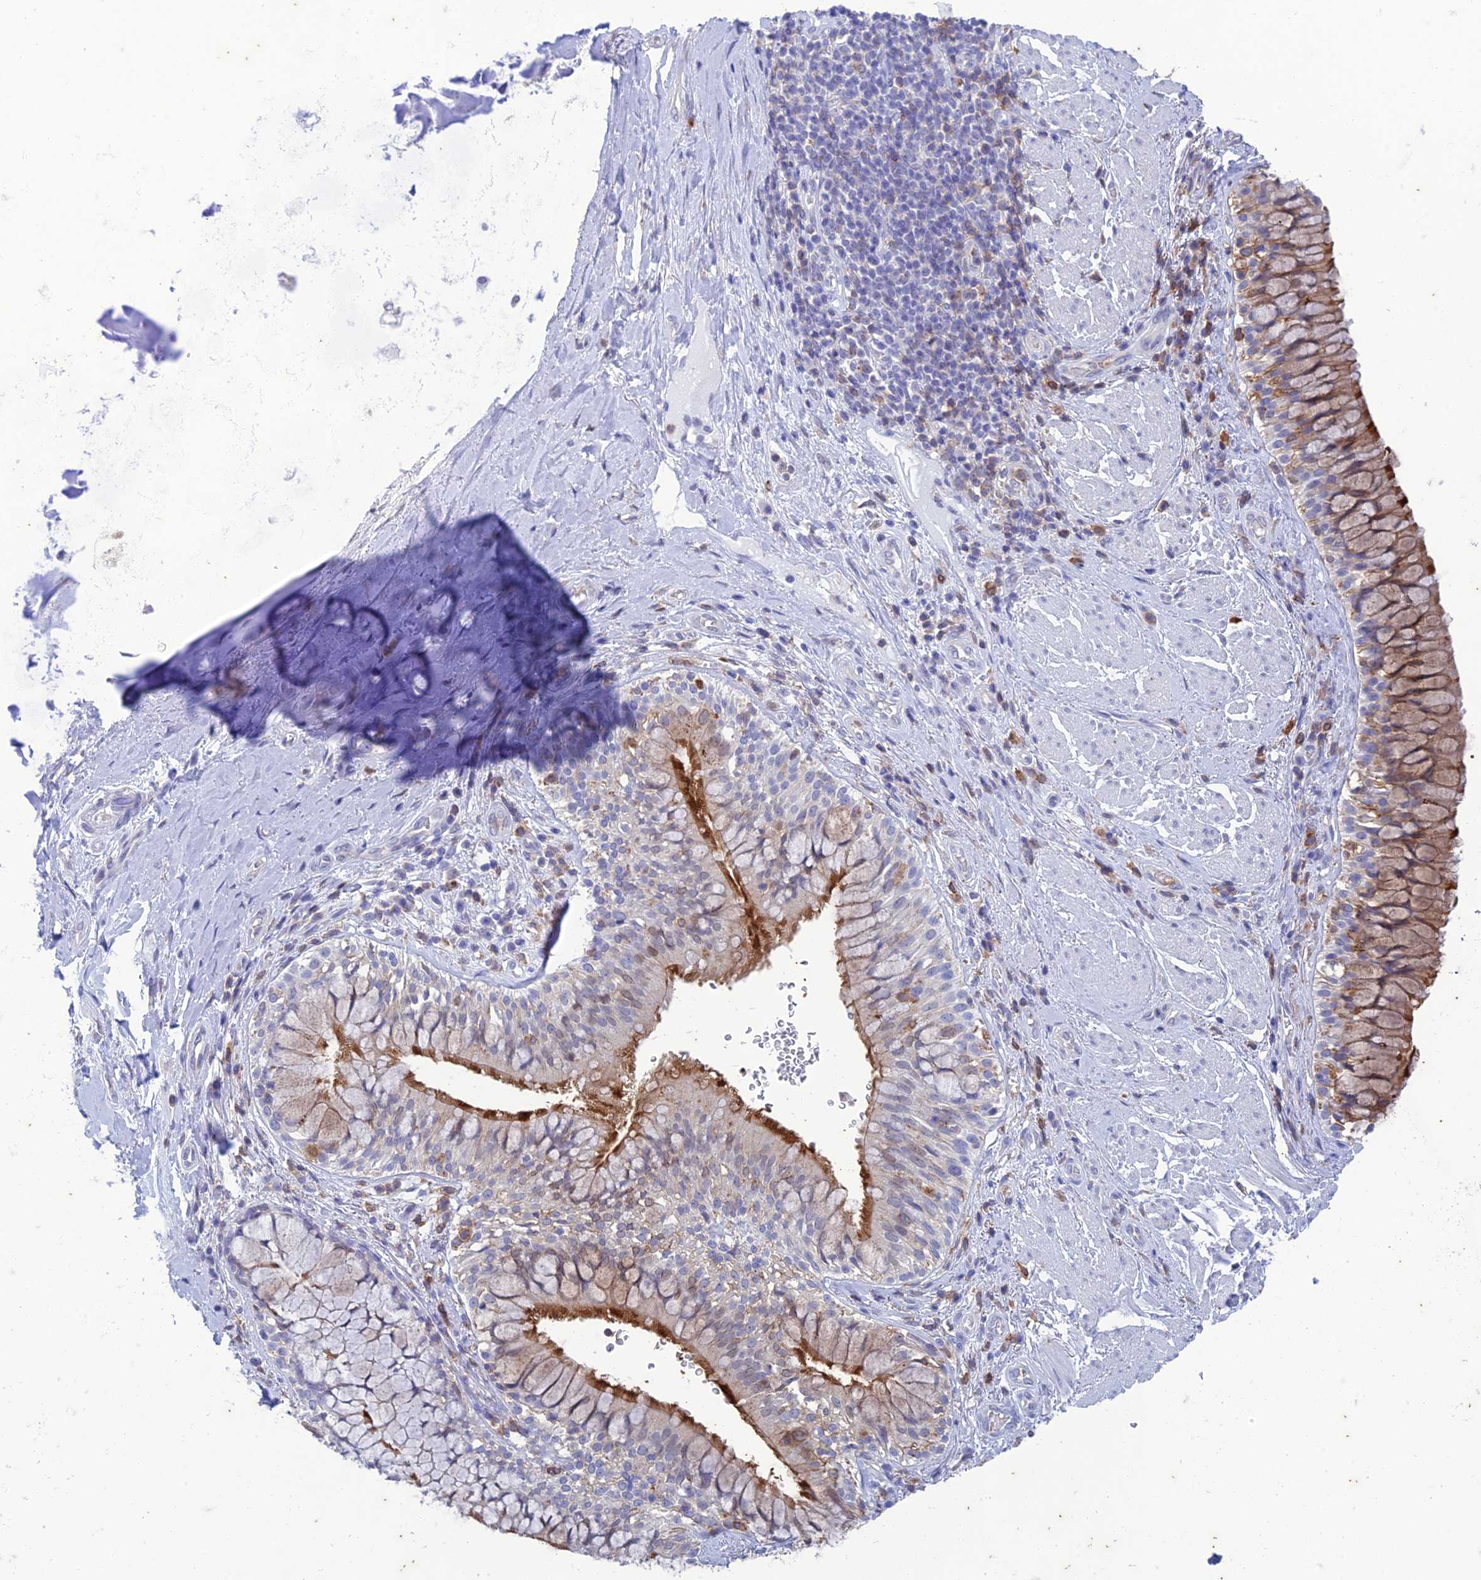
{"staining": {"intensity": "negative", "quantity": "none", "location": "none"}, "tissue": "adipose tissue", "cell_type": "Adipocytes", "image_type": "normal", "snomed": [{"axis": "morphology", "description": "Normal tissue, NOS"}, {"axis": "morphology", "description": "Squamous cell carcinoma, NOS"}, {"axis": "topography", "description": "Bronchus"}, {"axis": "topography", "description": "Lung"}], "caption": "The micrograph reveals no significant expression in adipocytes of adipose tissue. (DAB IHC with hematoxylin counter stain).", "gene": "FGF7", "patient": {"sex": "male", "age": 64}}